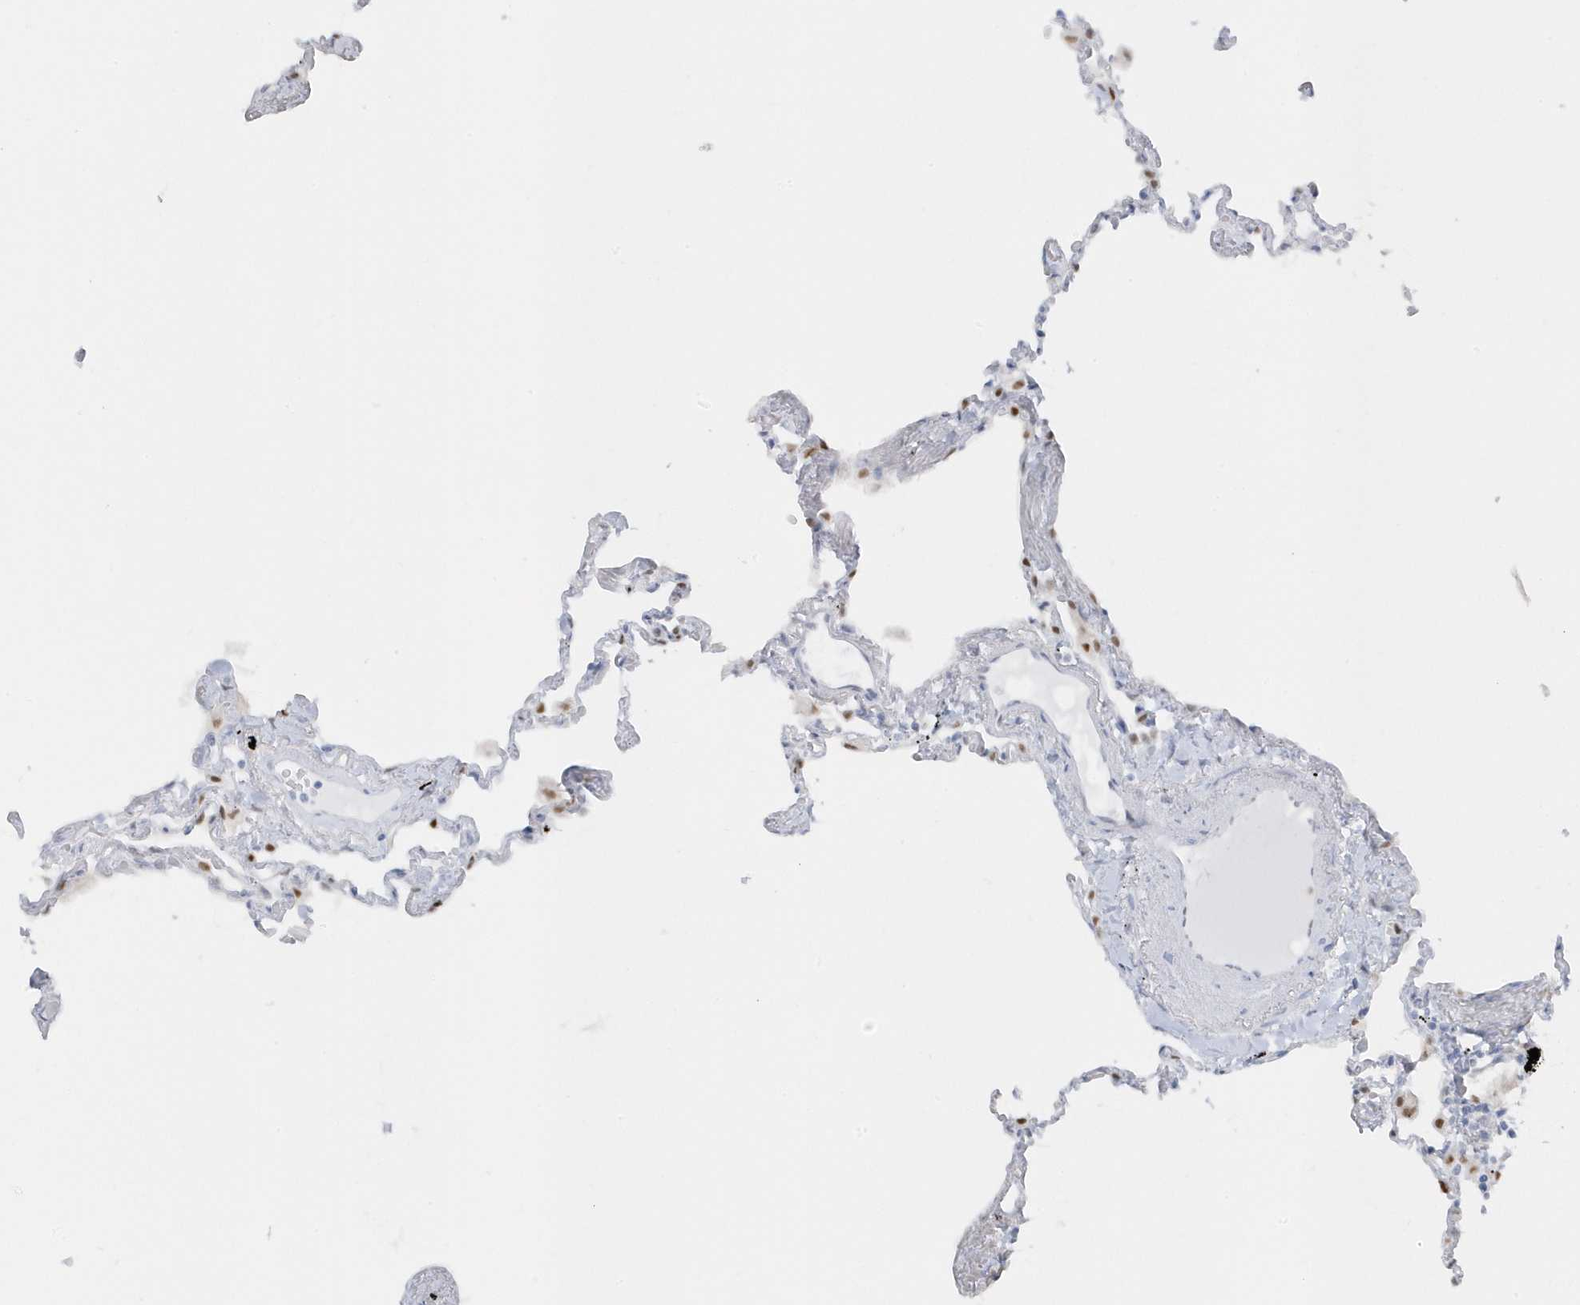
{"staining": {"intensity": "negative", "quantity": "none", "location": "none"}, "tissue": "lung", "cell_type": "Alveolar cells", "image_type": "normal", "snomed": [{"axis": "morphology", "description": "Normal tissue, NOS"}, {"axis": "topography", "description": "Lung"}], "caption": "Immunohistochemical staining of normal human lung displays no significant staining in alveolar cells.", "gene": "SMIM34", "patient": {"sex": "female", "age": 67}}